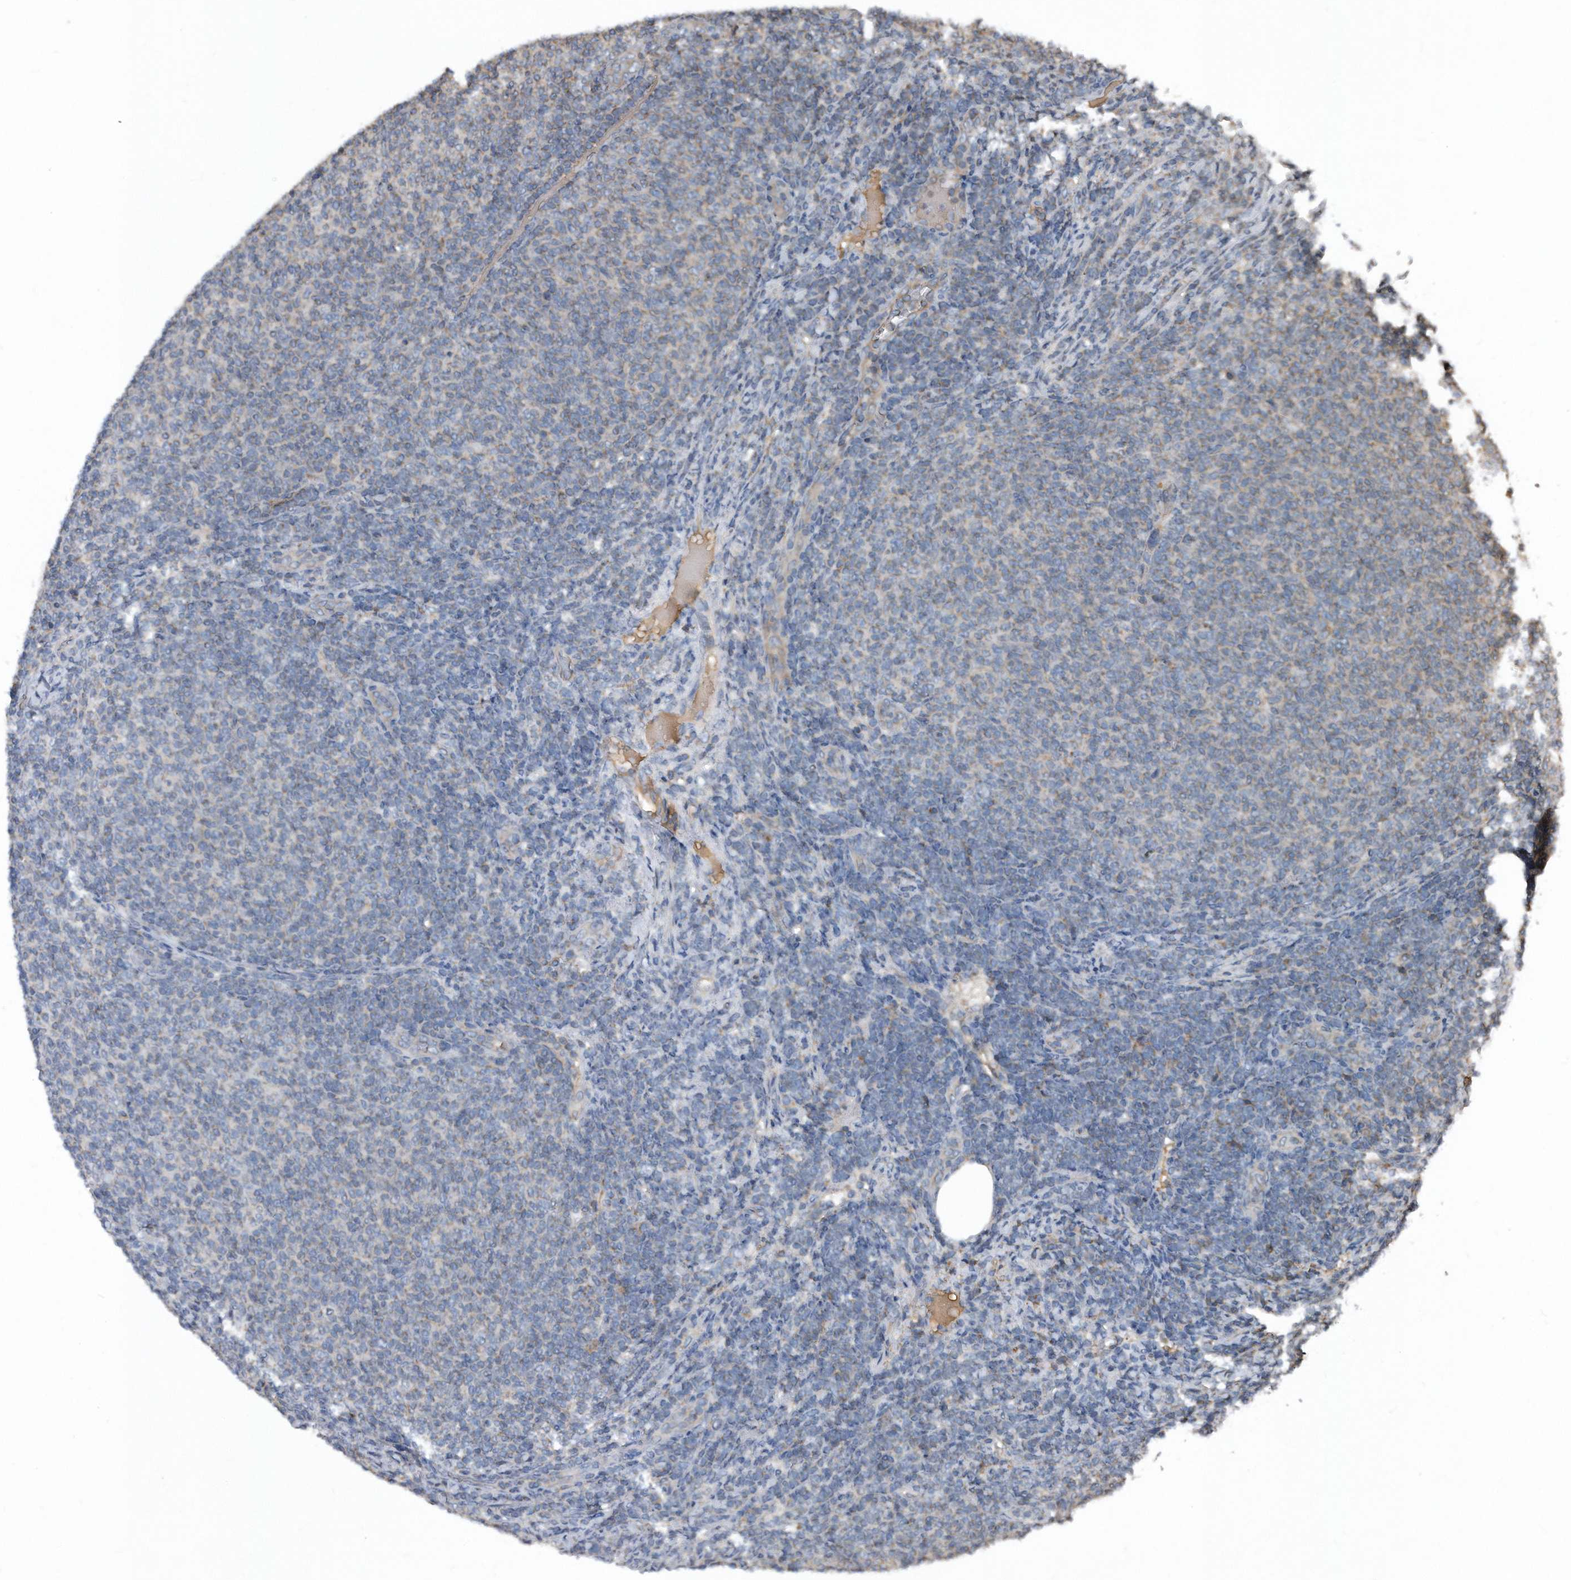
{"staining": {"intensity": "negative", "quantity": "none", "location": "none"}, "tissue": "lymphoma", "cell_type": "Tumor cells", "image_type": "cancer", "snomed": [{"axis": "morphology", "description": "Malignant lymphoma, non-Hodgkin's type, Low grade"}, {"axis": "topography", "description": "Lymph node"}], "caption": "Micrograph shows no protein positivity in tumor cells of low-grade malignant lymphoma, non-Hodgkin's type tissue.", "gene": "SDHA", "patient": {"sex": "male", "age": 66}}